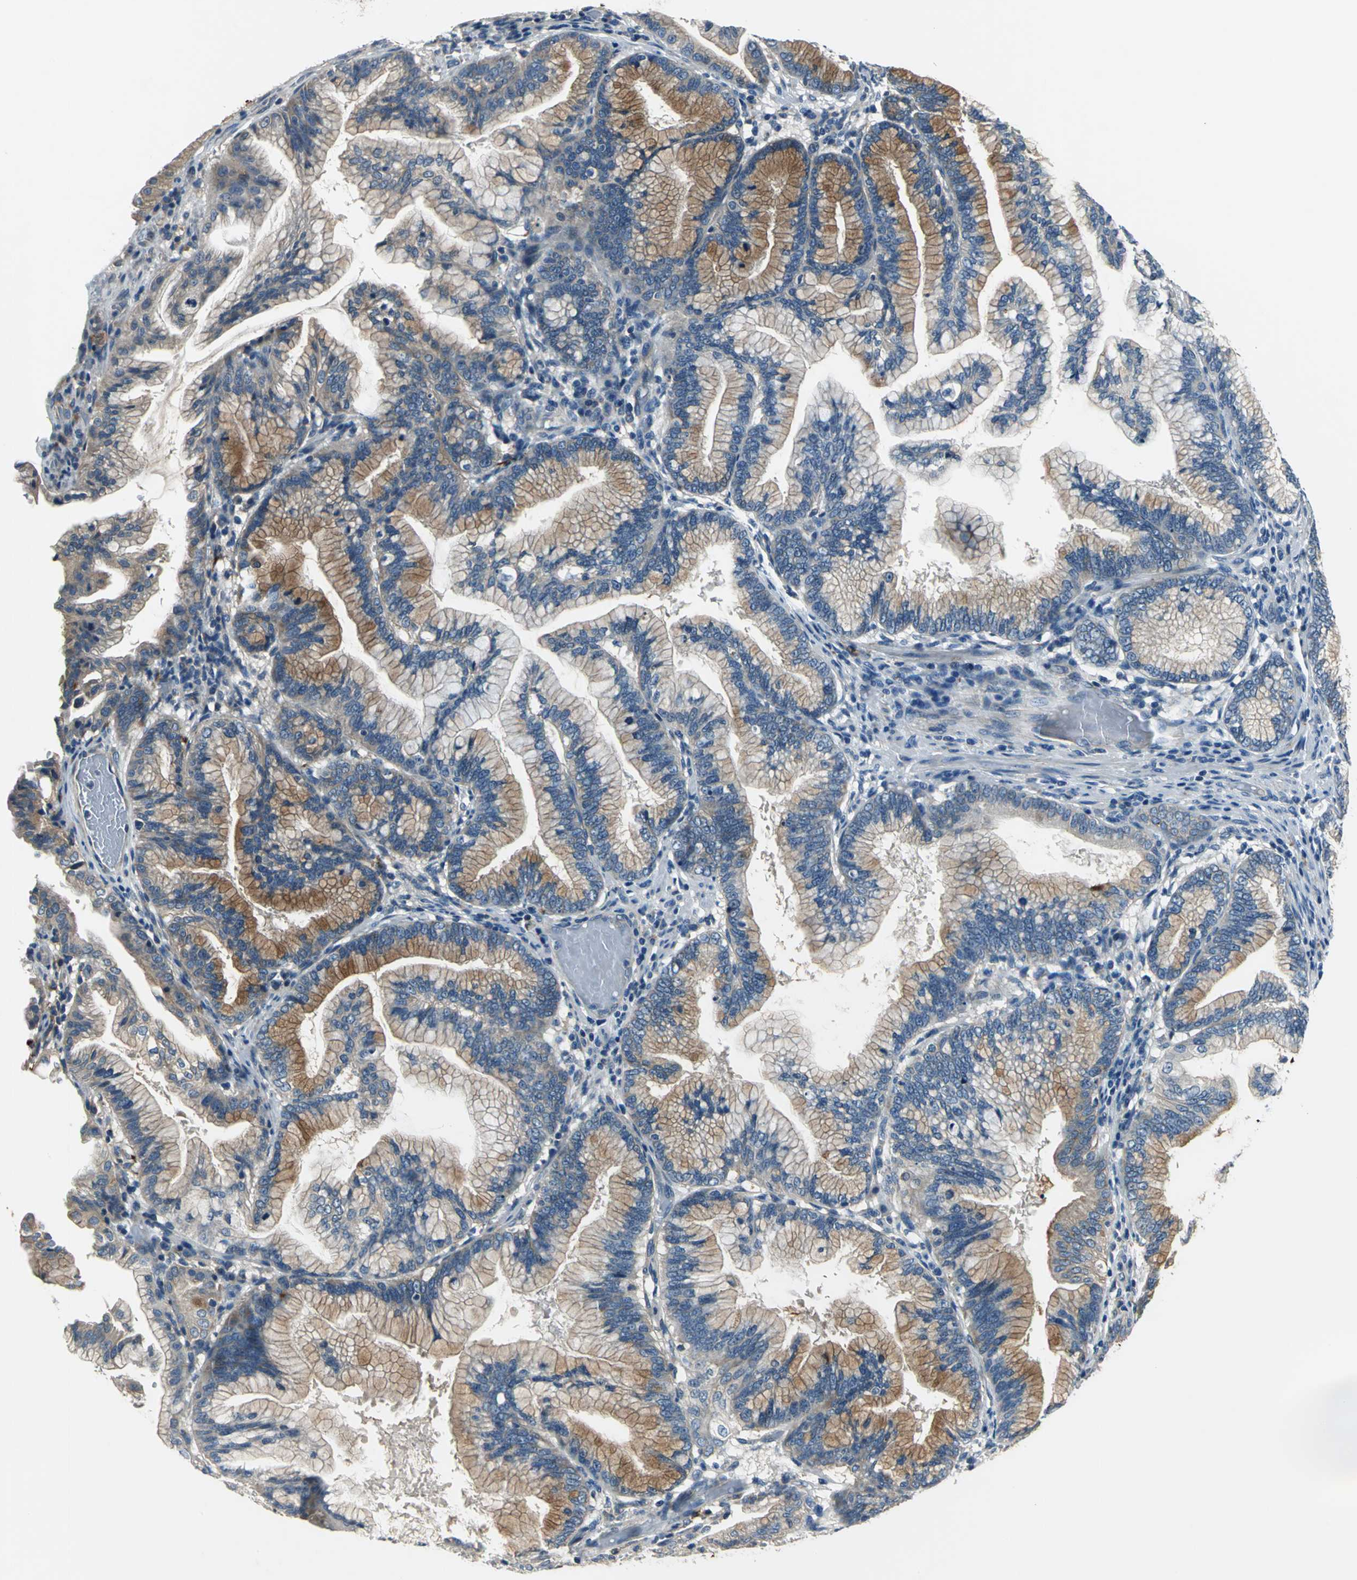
{"staining": {"intensity": "moderate", "quantity": ">75%", "location": "cytoplasmic/membranous"}, "tissue": "pancreatic cancer", "cell_type": "Tumor cells", "image_type": "cancer", "snomed": [{"axis": "morphology", "description": "Adenocarcinoma, NOS"}, {"axis": "topography", "description": "Pancreas"}], "caption": "Brown immunohistochemical staining in human pancreatic cancer (adenocarcinoma) exhibits moderate cytoplasmic/membranous staining in approximately >75% of tumor cells.", "gene": "SLC16A7", "patient": {"sex": "female", "age": 64}}